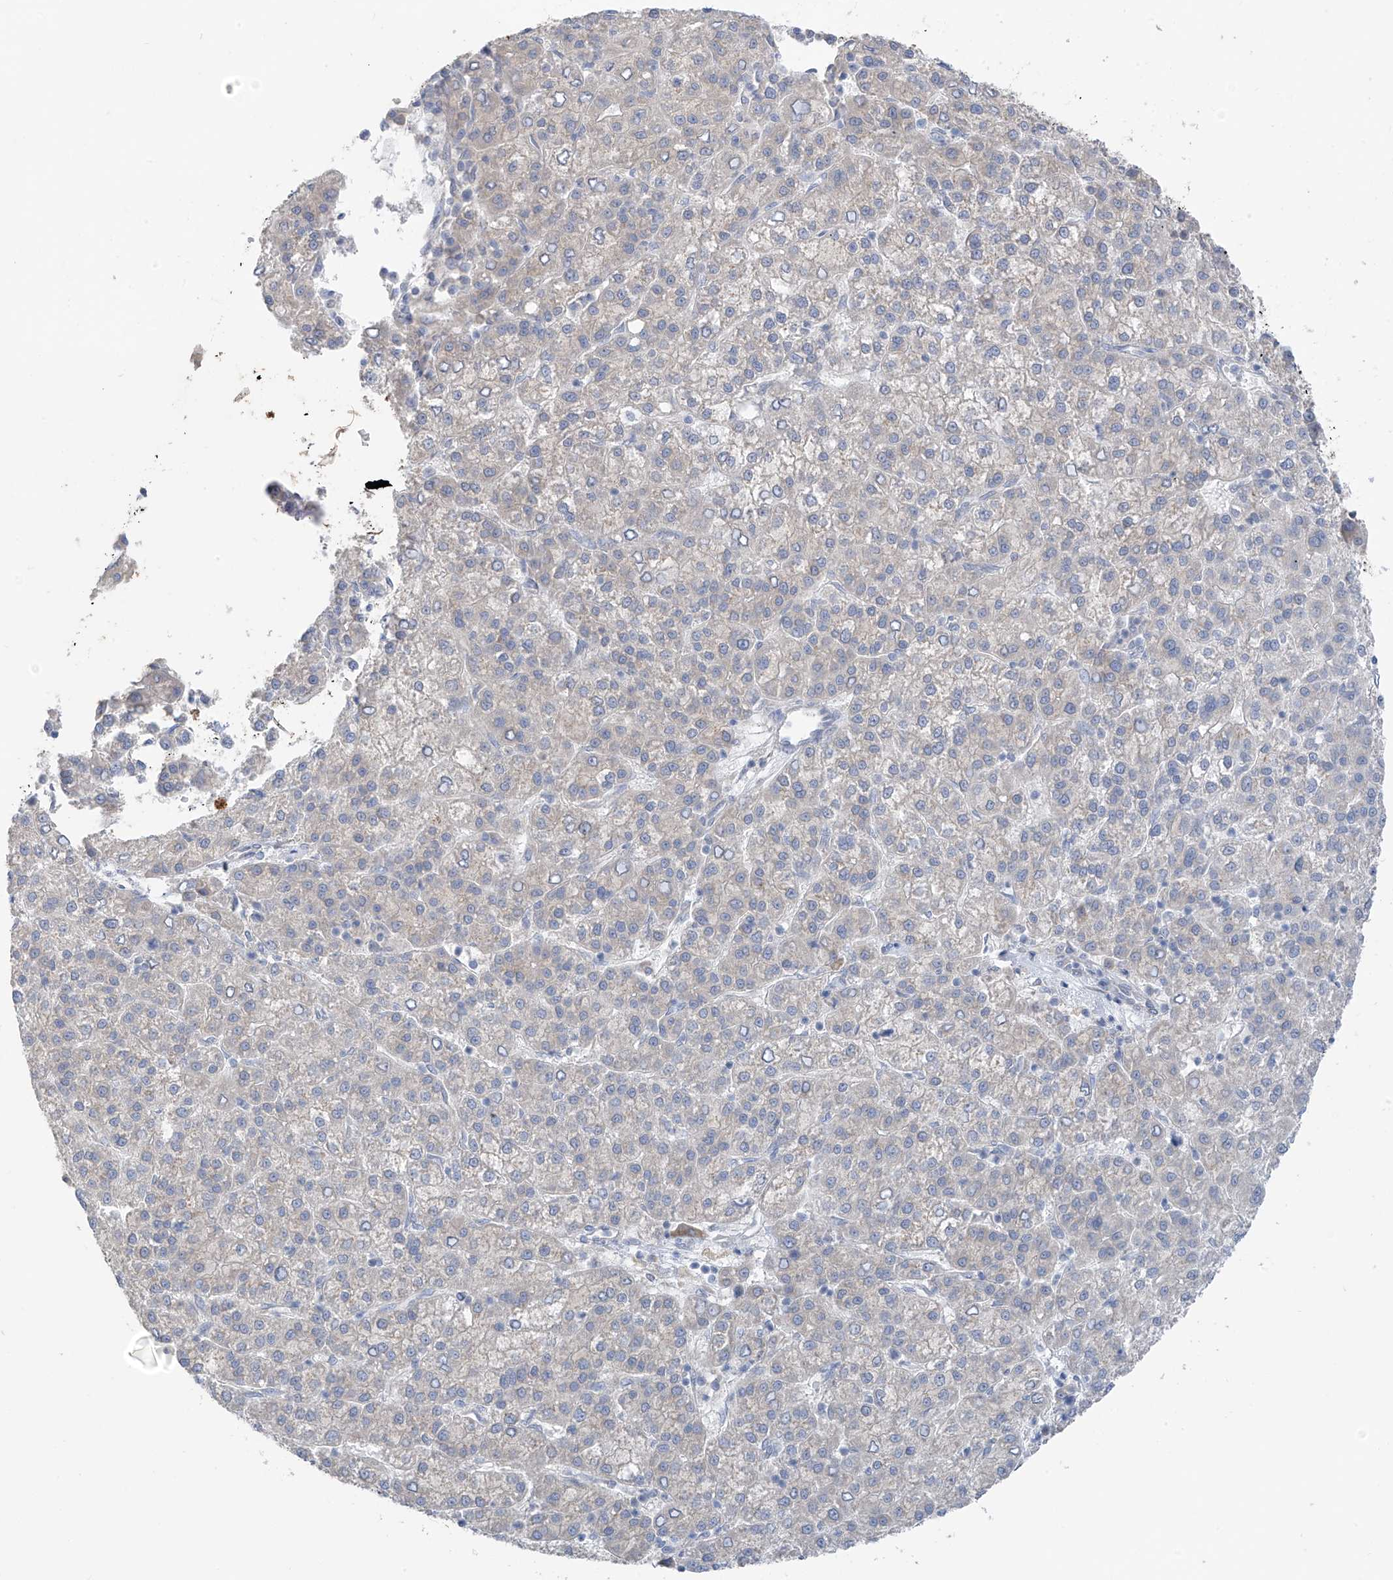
{"staining": {"intensity": "negative", "quantity": "none", "location": "none"}, "tissue": "liver cancer", "cell_type": "Tumor cells", "image_type": "cancer", "snomed": [{"axis": "morphology", "description": "Carcinoma, Hepatocellular, NOS"}, {"axis": "topography", "description": "Liver"}], "caption": "The image displays no significant staining in tumor cells of liver cancer (hepatocellular carcinoma). The staining is performed using DAB brown chromogen with nuclei counter-stained in using hematoxylin.", "gene": "NALCN", "patient": {"sex": "female", "age": 58}}